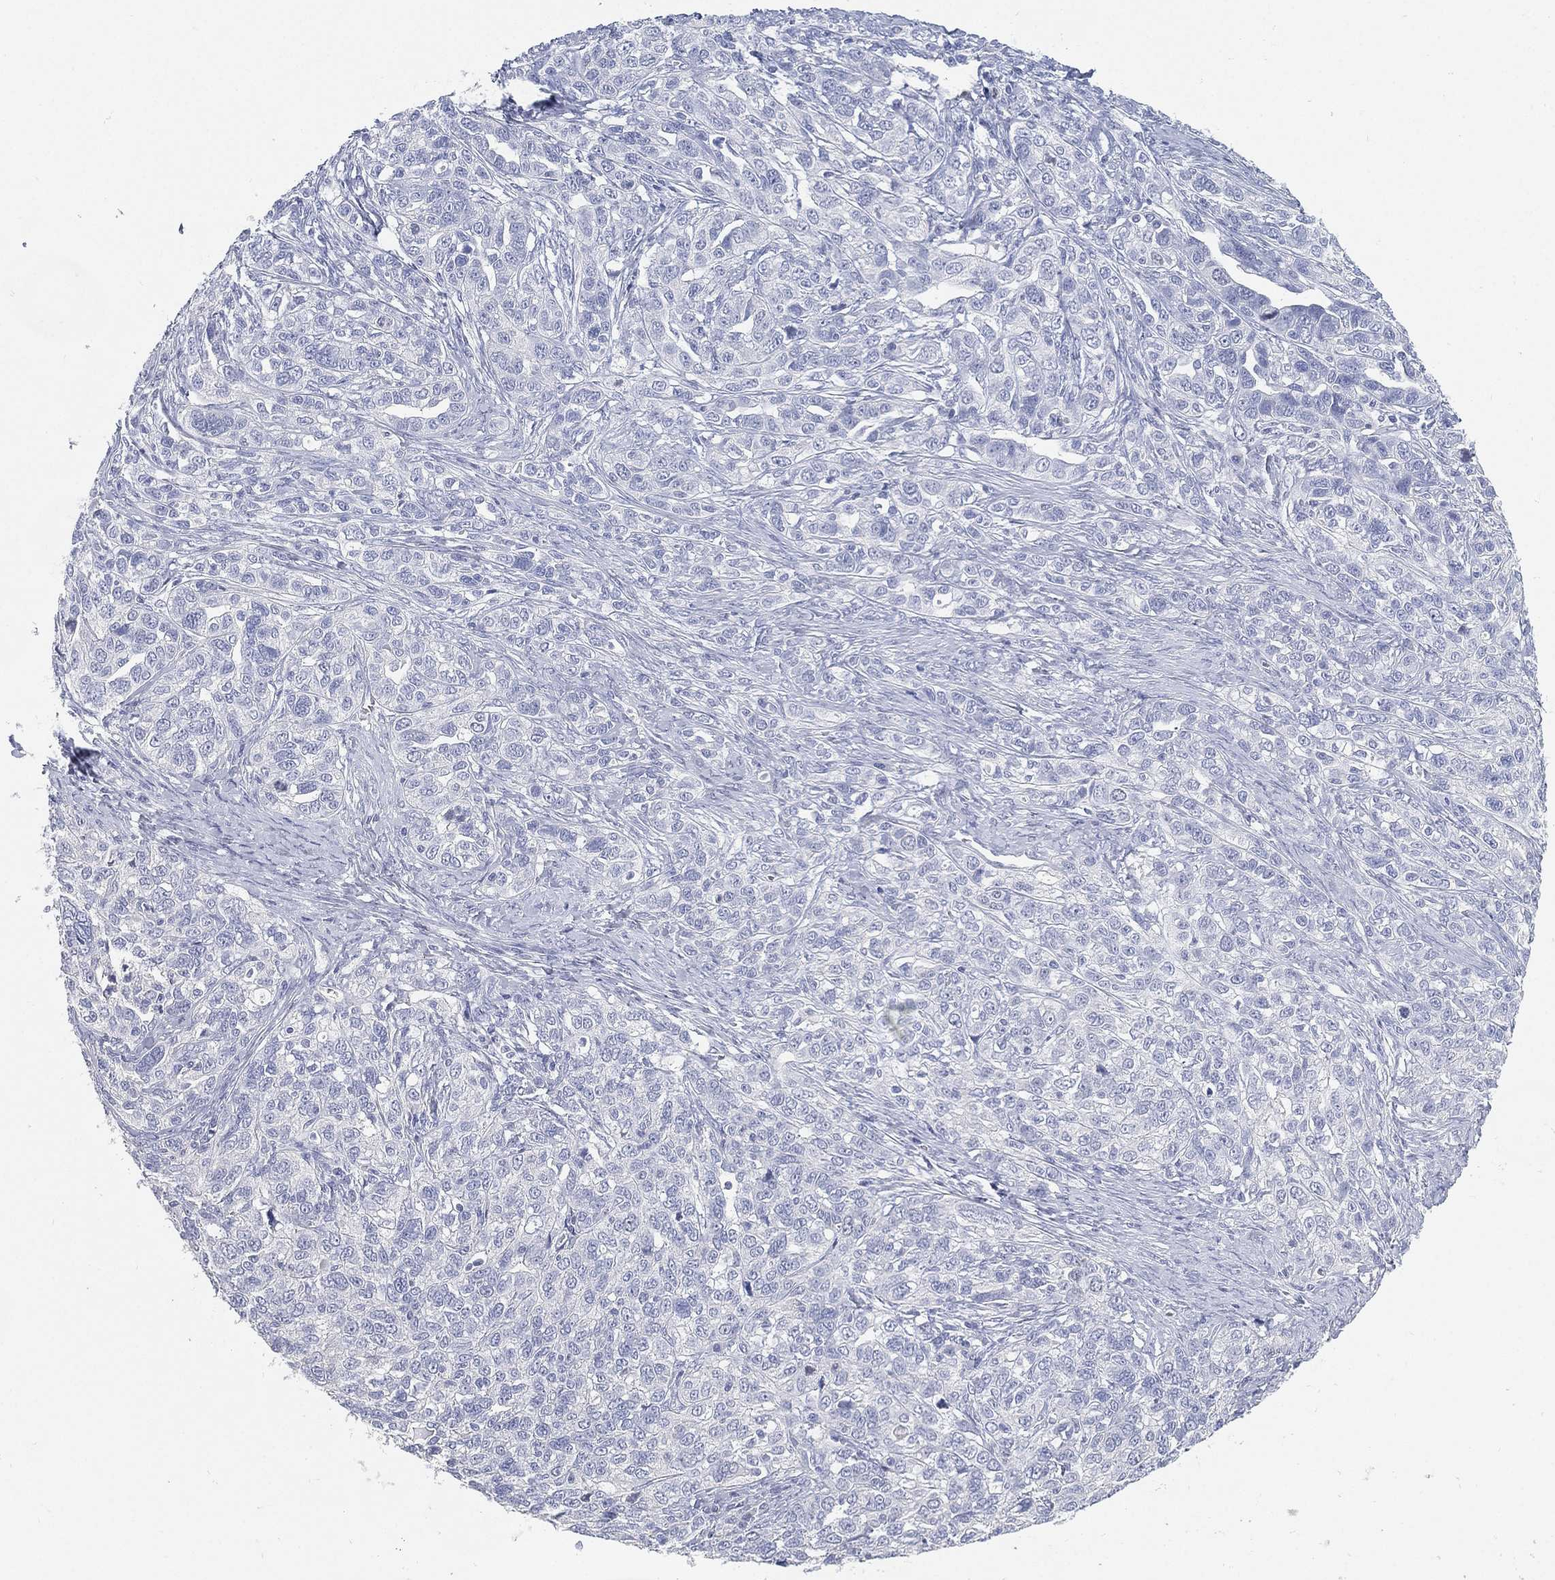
{"staining": {"intensity": "negative", "quantity": "none", "location": "none"}, "tissue": "ovarian cancer", "cell_type": "Tumor cells", "image_type": "cancer", "snomed": [{"axis": "morphology", "description": "Cystadenocarcinoma, serous, NOS"}, {"axis": "topography", "description": "Ovary"}], "caption": "Image shows no significant protein staining in tumor cells of serous cystadenocarcinoma (ovarian).", "gene": "FAM187B", "patient": {"sex": "female", "age": 71}}